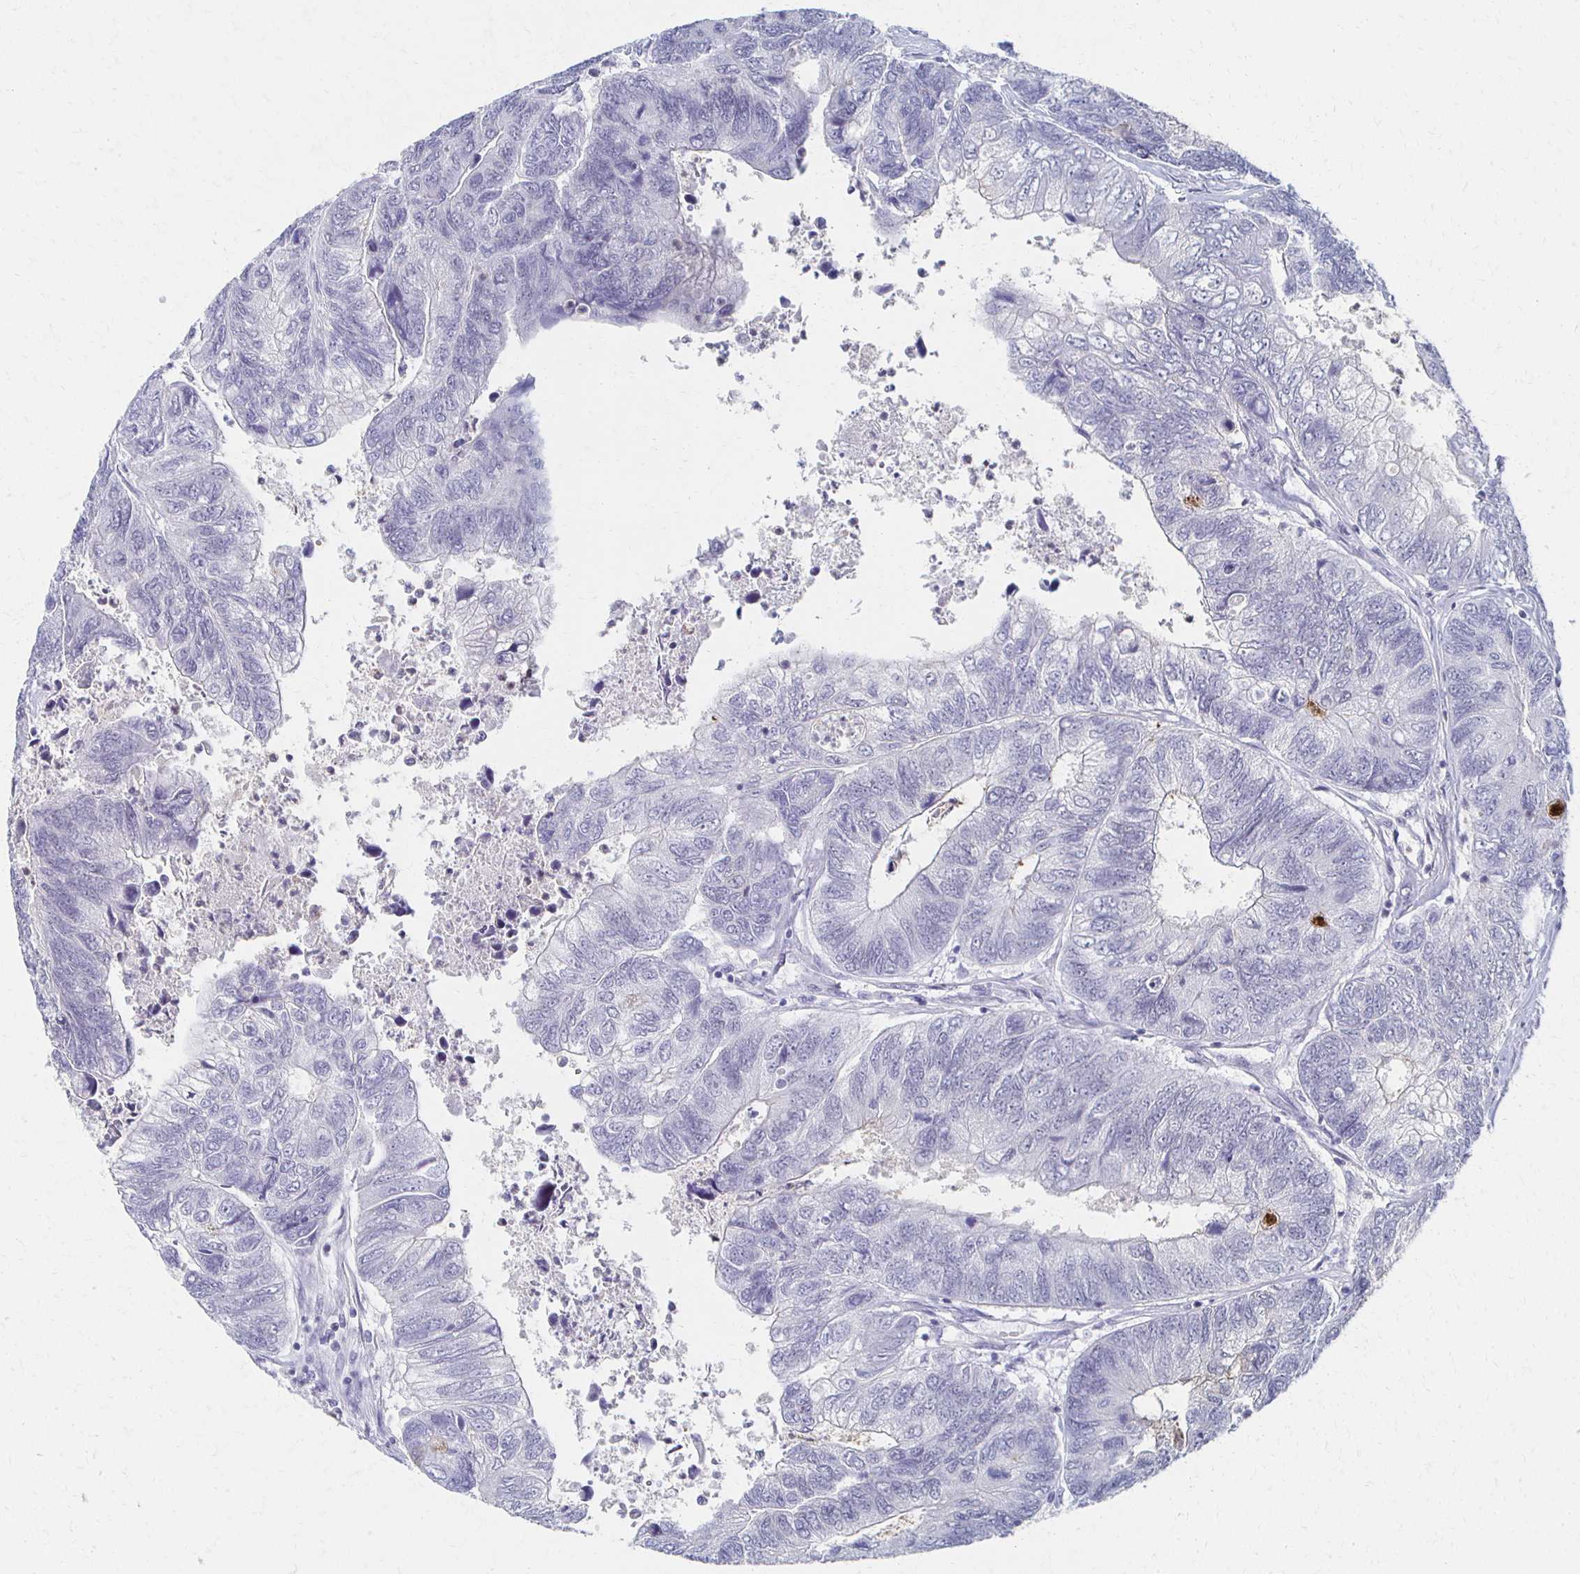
{"staining": {"intensity": "negative", "quantity": "none", "location": "none"}, "tissue": "colorectal cancer", "cell_type": "Tumor cells", "image_type": "cancer", "snomed": [{"axis": "morphology", "description": "Adenocarcinoma, NOS"}, {"axis": "topography", "description": "Colon"}], "caption": "Protein analysis of adenocarcinoma (colorectal) displays no significant staining in tumor cells. (DAB immunohistochemistry (IHC) with hematoxylin counter stain).", "gene": "CXCR2", "patient": {"sex": "female", "age": 67}}